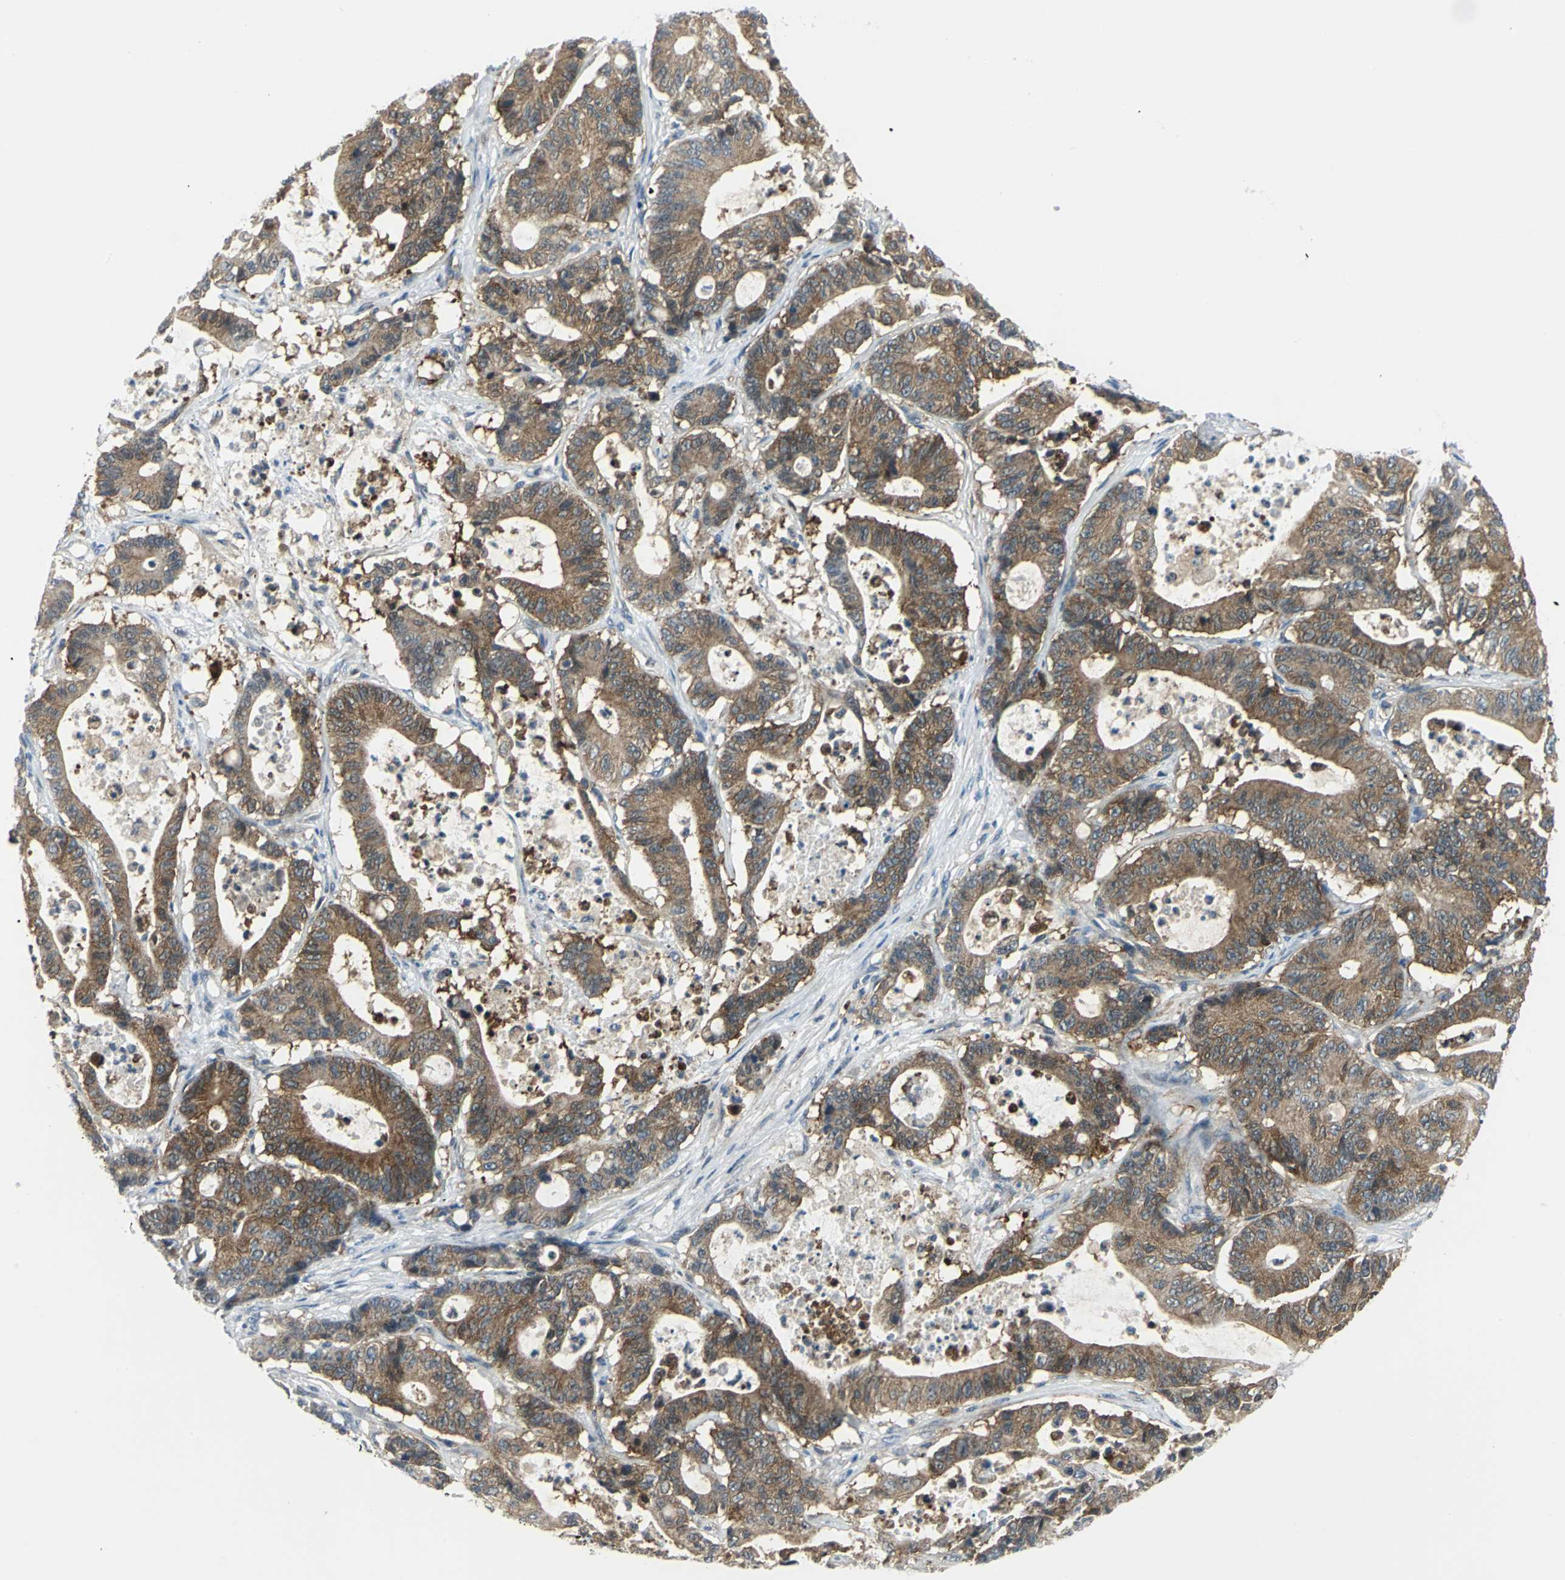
{"staining": {"intensity": "strong", "quantity": ">75%", "location": "cytoplasmic/membranous"}, "tissue": "colorectal cancer", "cell_type": "Tumor cells", "image_type": "cancer", "snomed": [{"axis": "morphology", "description": "Adenocarcinoma, NOS"}, {"axis": "topography", "description": "Colon"}], "caption": "Protein expression analysis of colorectal cancer displays strong cytoplasmic/membranous staining in about >75% of tumor cells.", "gene": "ALDOA", "patient": {"sex": "female", "age": 84}}